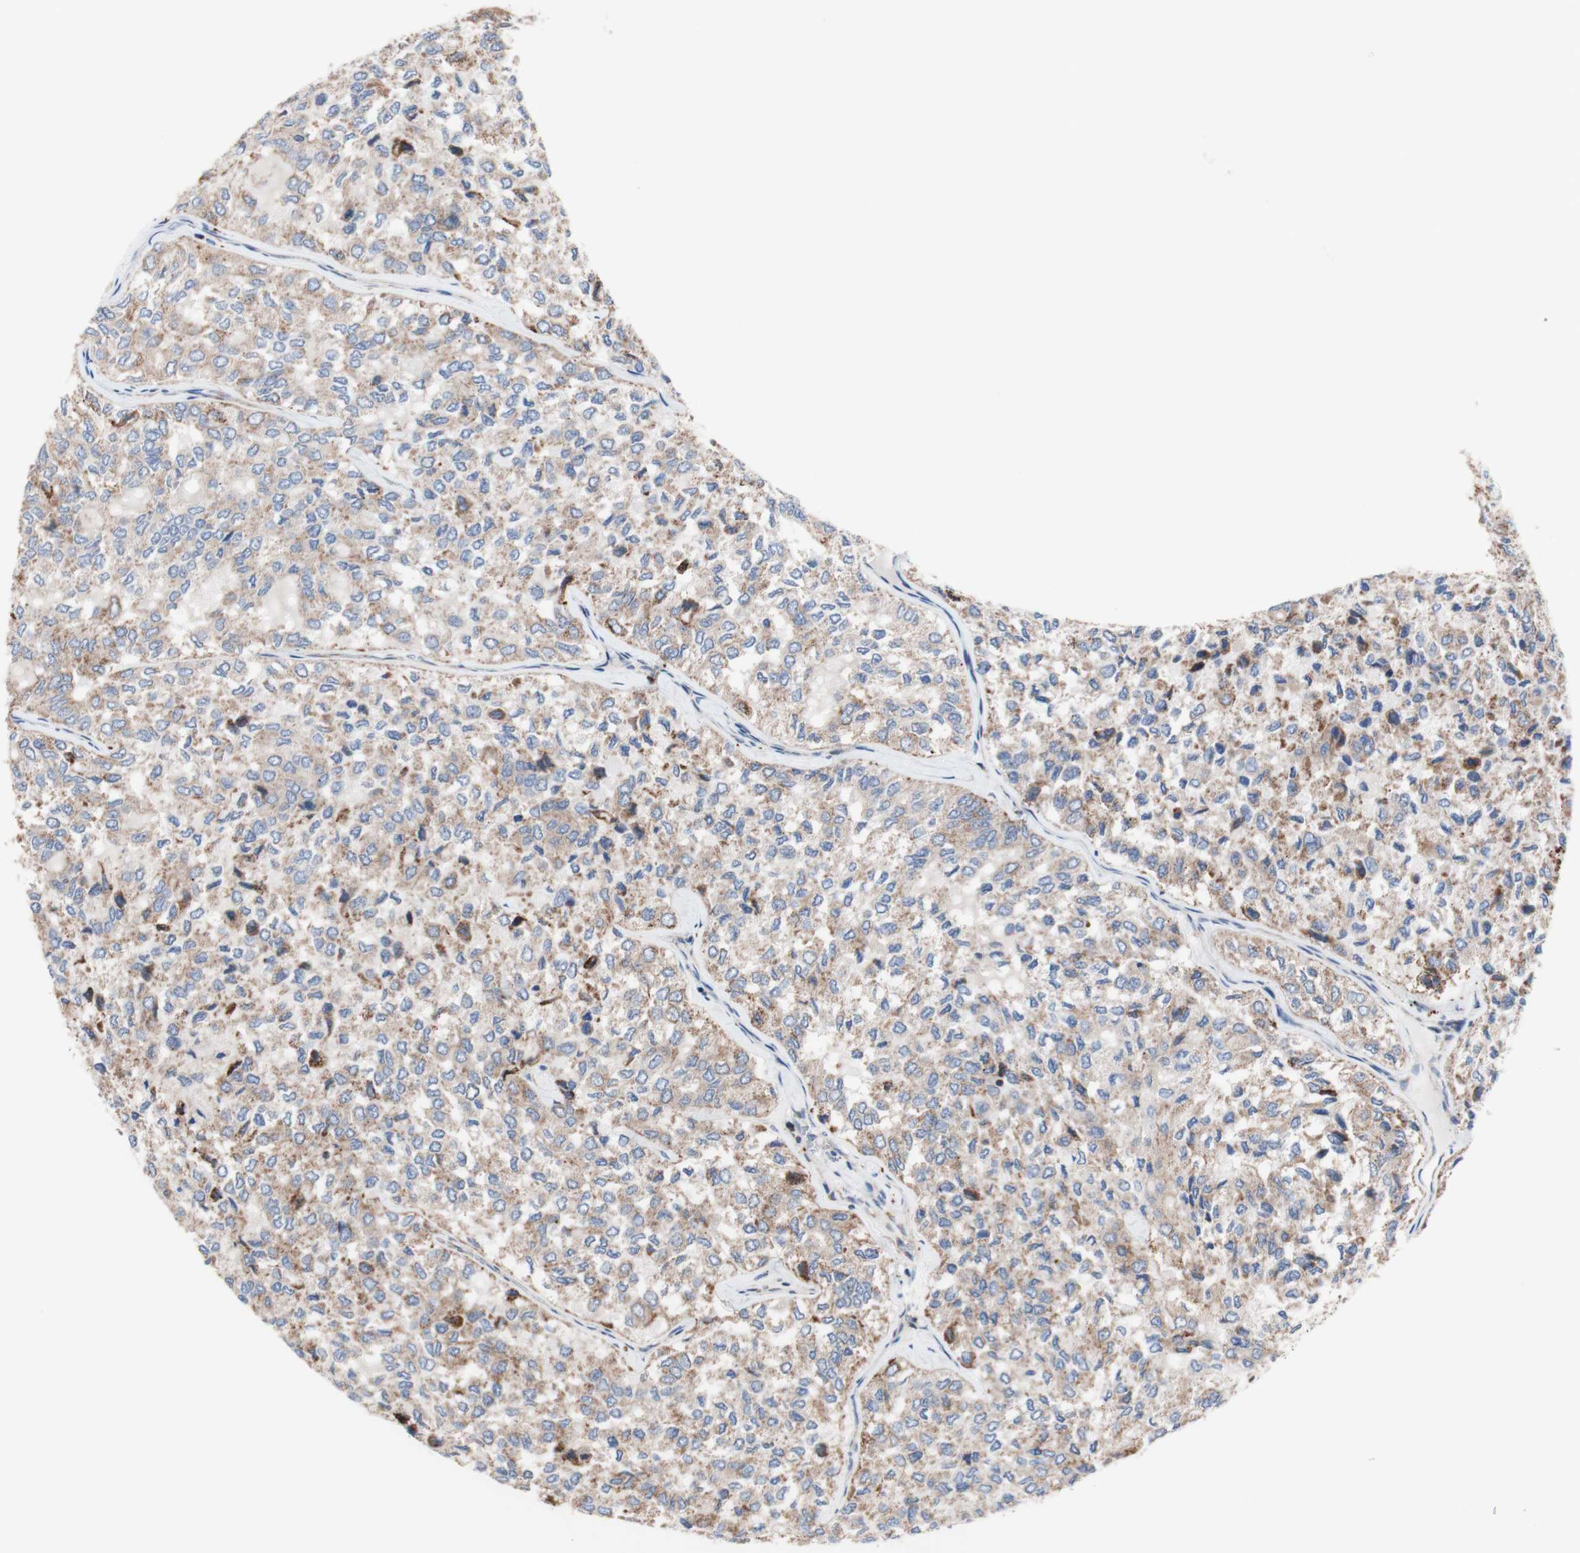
{"staining": {"intensity": "moderate", "quantity": ">75%", "location": "cytoplasmic/membranous"}, "tissue": "thyroid cancer", "cell_type": "Tumor cells", "image_type": "cancer", "snomed": [{"axis": "morphology", "description": "Follicular adenoma carcinoma, NOS"}, {"axis": "topography", "description": "Thyroid gland"}], "caption": "Follicular adenoma carcinoma (thyroid) stained with immunohistochemistry (IHC) displays moderate cytoplasmic/membranous expression in approximately >75% of tumor cells. Ihc stains the protein in brown and the nuclei are stained blue.", "gene": "FMR1", "patient": {"sex": "male", "age": 75}}